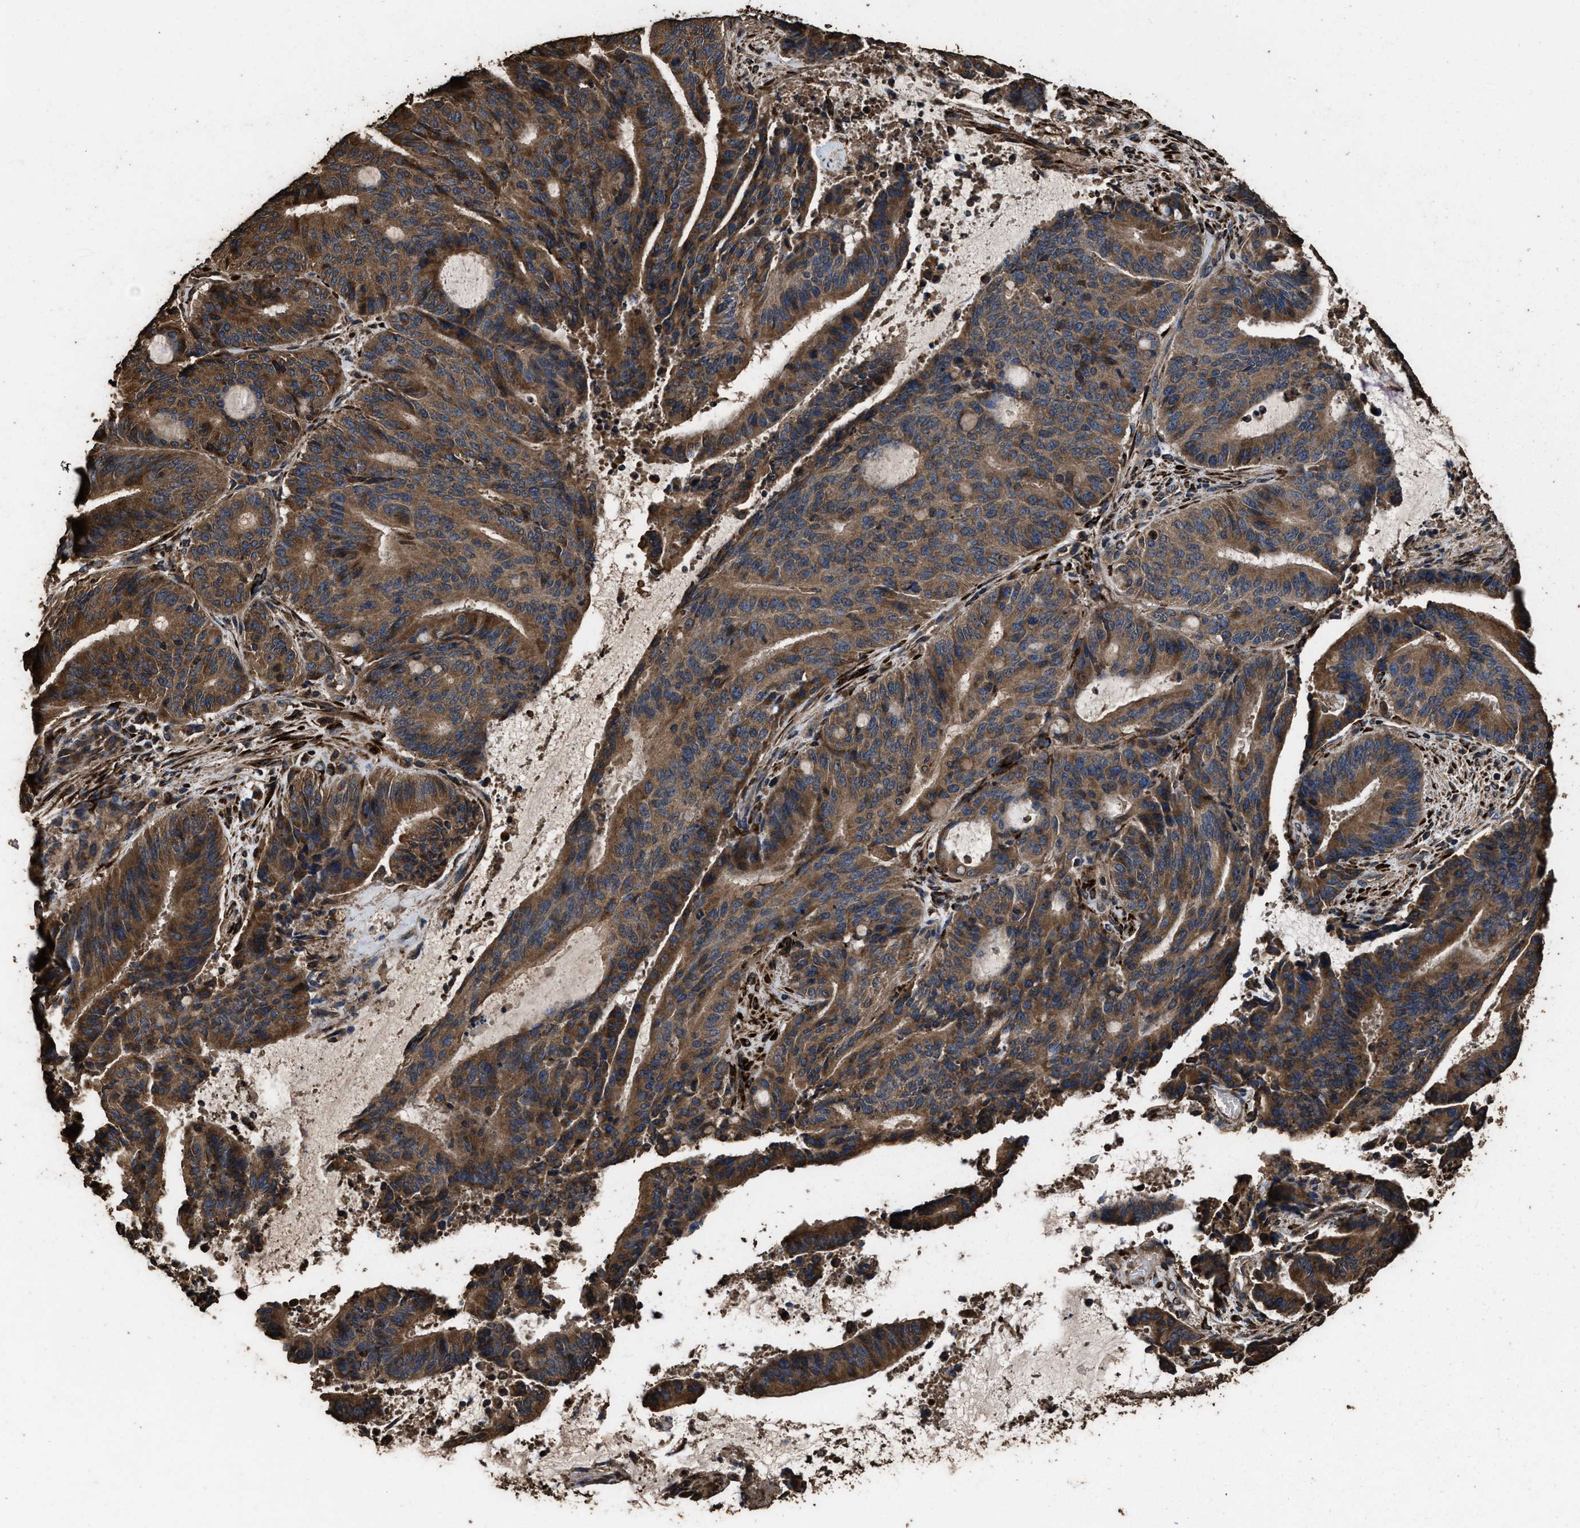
{"staining": {"intensity": "strong", "quantity": ">75%", "location": "cytoplasmic/membranous"}, "tissue": "liver cancer", "cell_type": "Tumor cells", "image_type": "cancer", "snomed": [{"axis": "morphology", "description": "Normal tissue, NOS"}, {"axis": "morphology", "description": "Cholangiocarcinoma"}, {"axis": "topography", "description": "Liver"}, {"axis": "topography", "description": "Peripheral nerve tissue"}], "caption": "This is a micrograph of IHC staining of liver cancer (cholangiocarcinoma), which shows strong expression in the cytoplasmic/membranous of tumor cells.", "gene": "ZMYND19", "patient": {"sex": "female", "age": 73}}